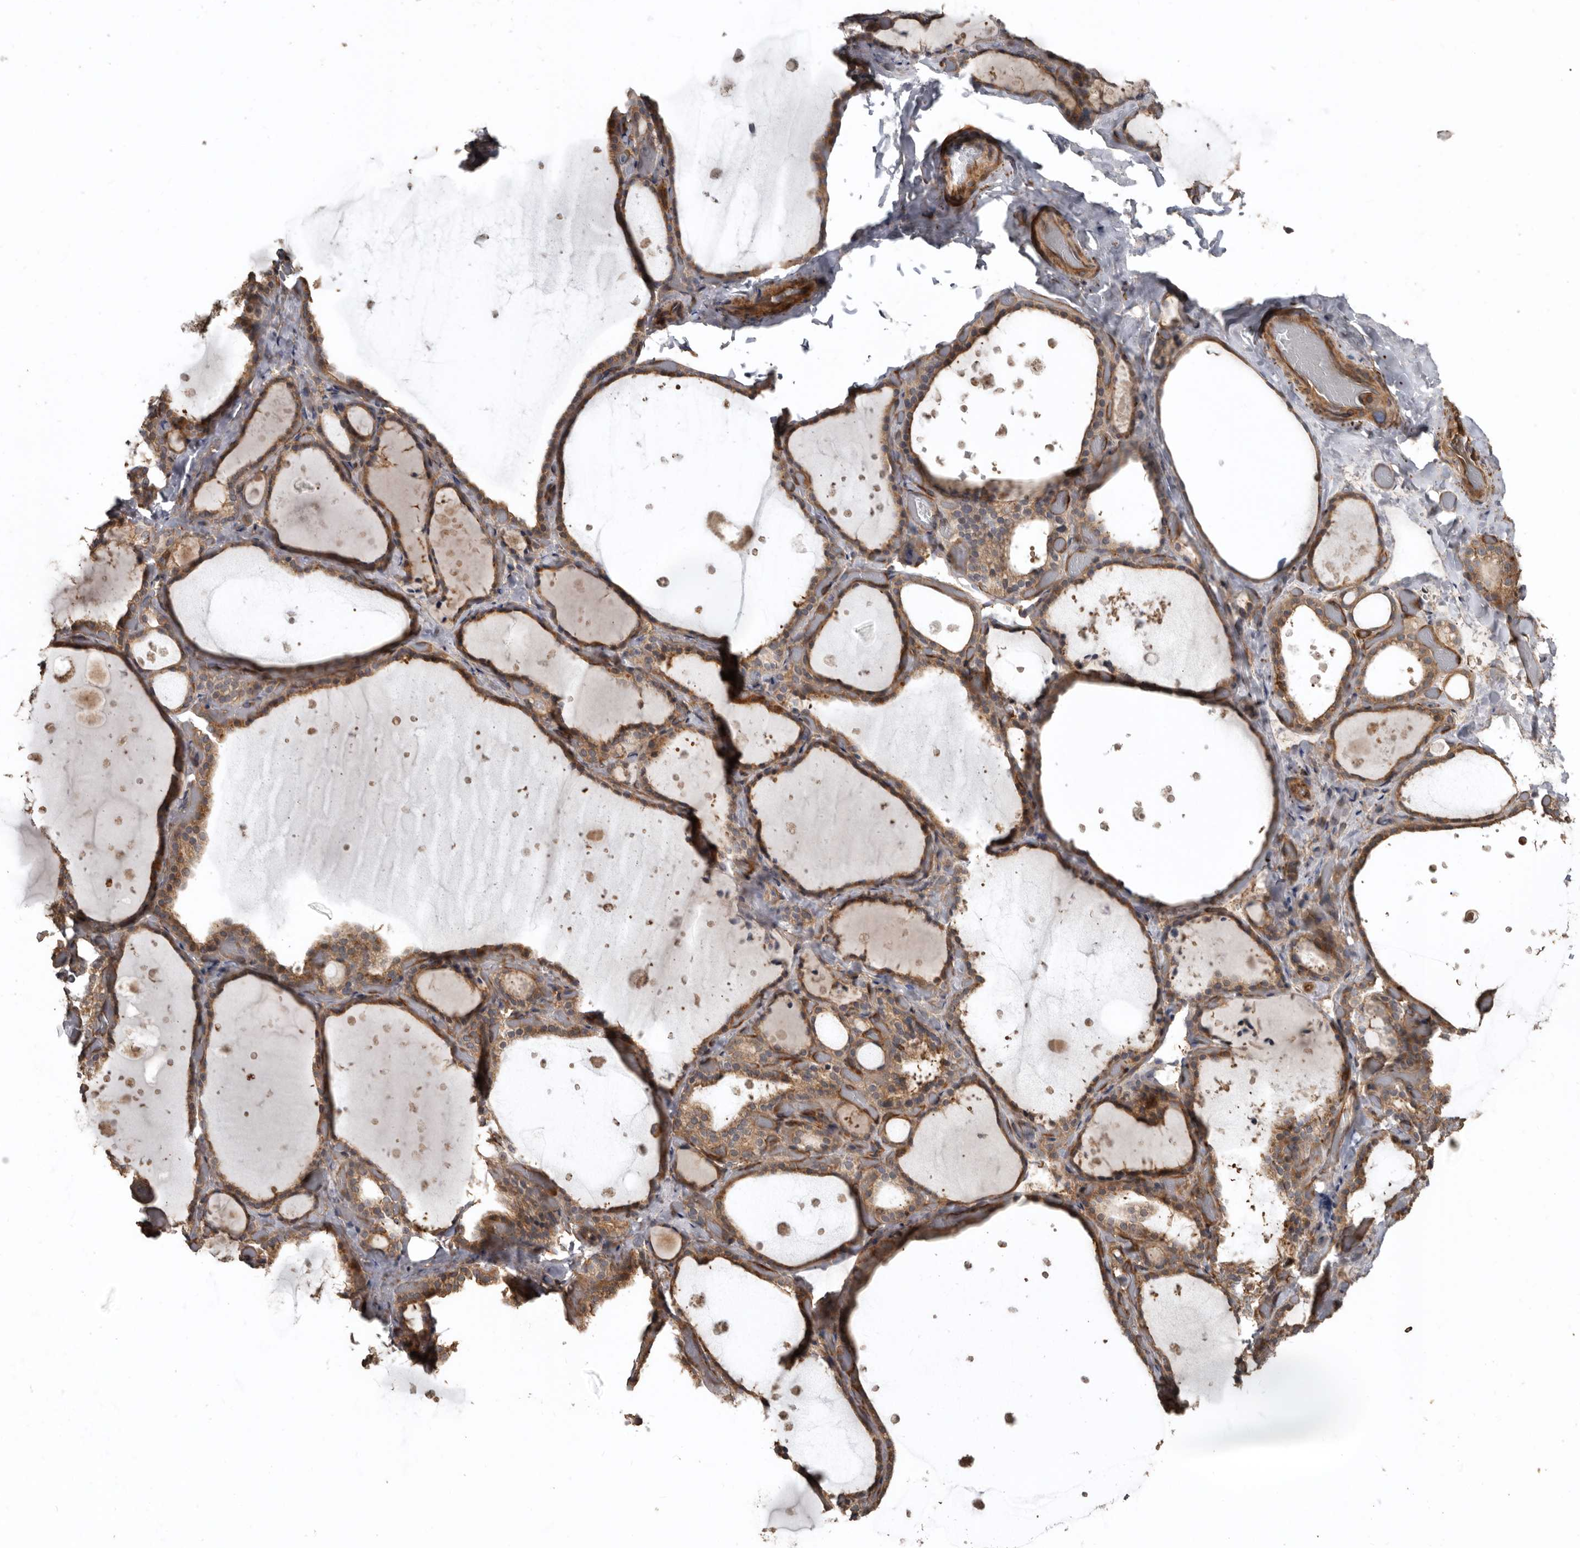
{"staining": {"intensity": "moderate", "quantity": ">75%", "location": "cytoplasmic/membranous"}, "tissue": "thyroid gland", "cell_type": "Glandular cells", "image_type": "normal", "snomed": [{"axis": "morphology", "description": "Normal tissue, NOS"}, {"axis": "topography", "description": "Thyroid gland"}], "caption": "Thyroid gland stained with immunohistochemistry (IHC) reveals moderate cytoplasmic/membranous positivity in approximately >75% of glandular cells.", "gene": "EXOC3L1", "patient": {"sex": "female", "age": 44}}